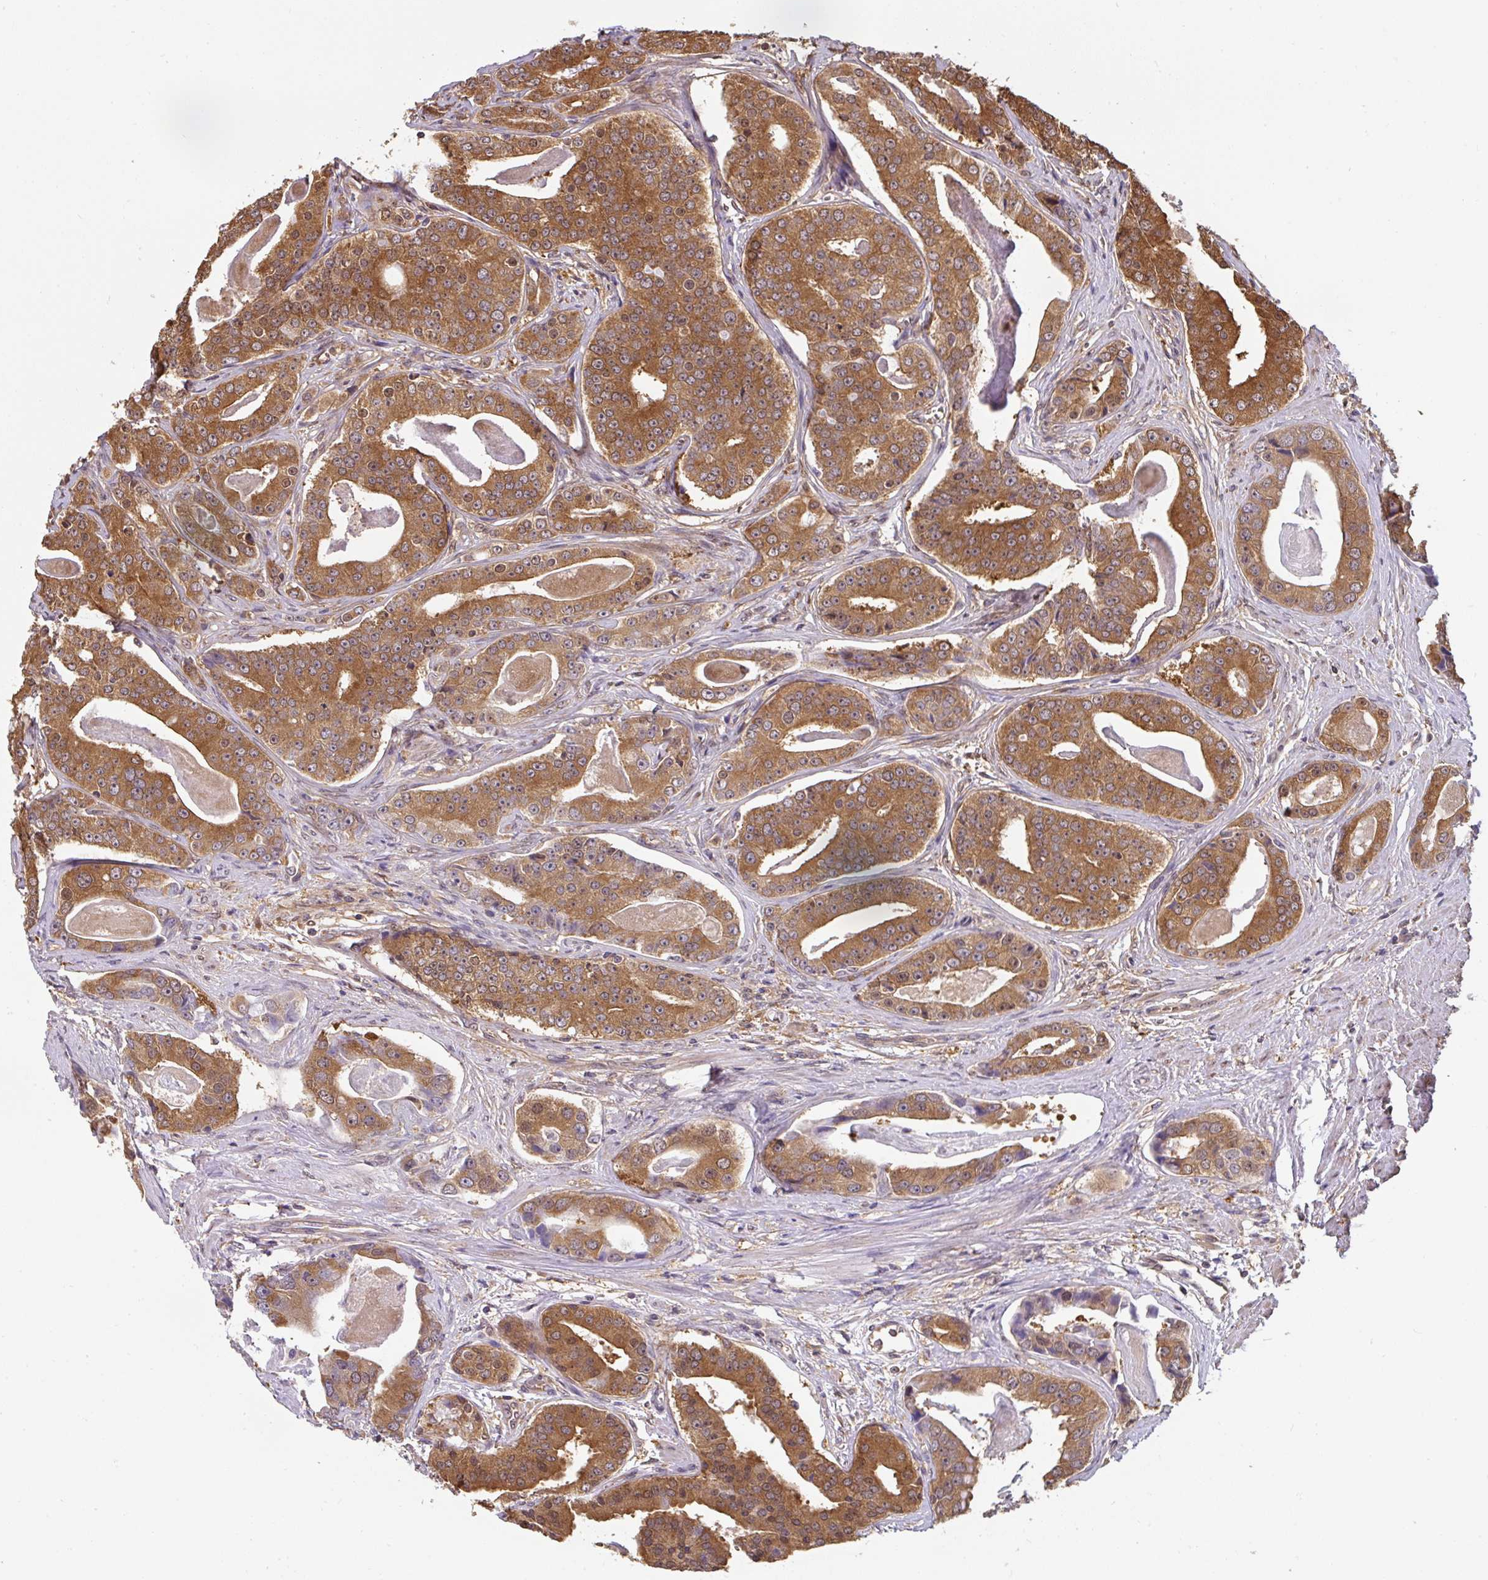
{"staining": {"intensity": "strong", "quantity": ">75%", "location": "cytoplasmic/membranous"}, "tissue": "prostate cancer", "cell_type": "Tumor cells", "image_type": "cancer", "snomed": [{"axis": "morphology", "description": "Adenocarcinoma, High grade"}, {"axis": "topography", "description": "Prostate"}], "caption": "Immunohistochemistry photomicrograph of neoplastic tissue: human prostate cancer stained using IHC exhibits high levels of strong protein expression localized specifically in the cytoplasmic/membranous of tumor cells, appearing as a cytoplasmic/membranous brown color.", "gene": "ST13", "patient": {"sex": "male", "age": 71}}